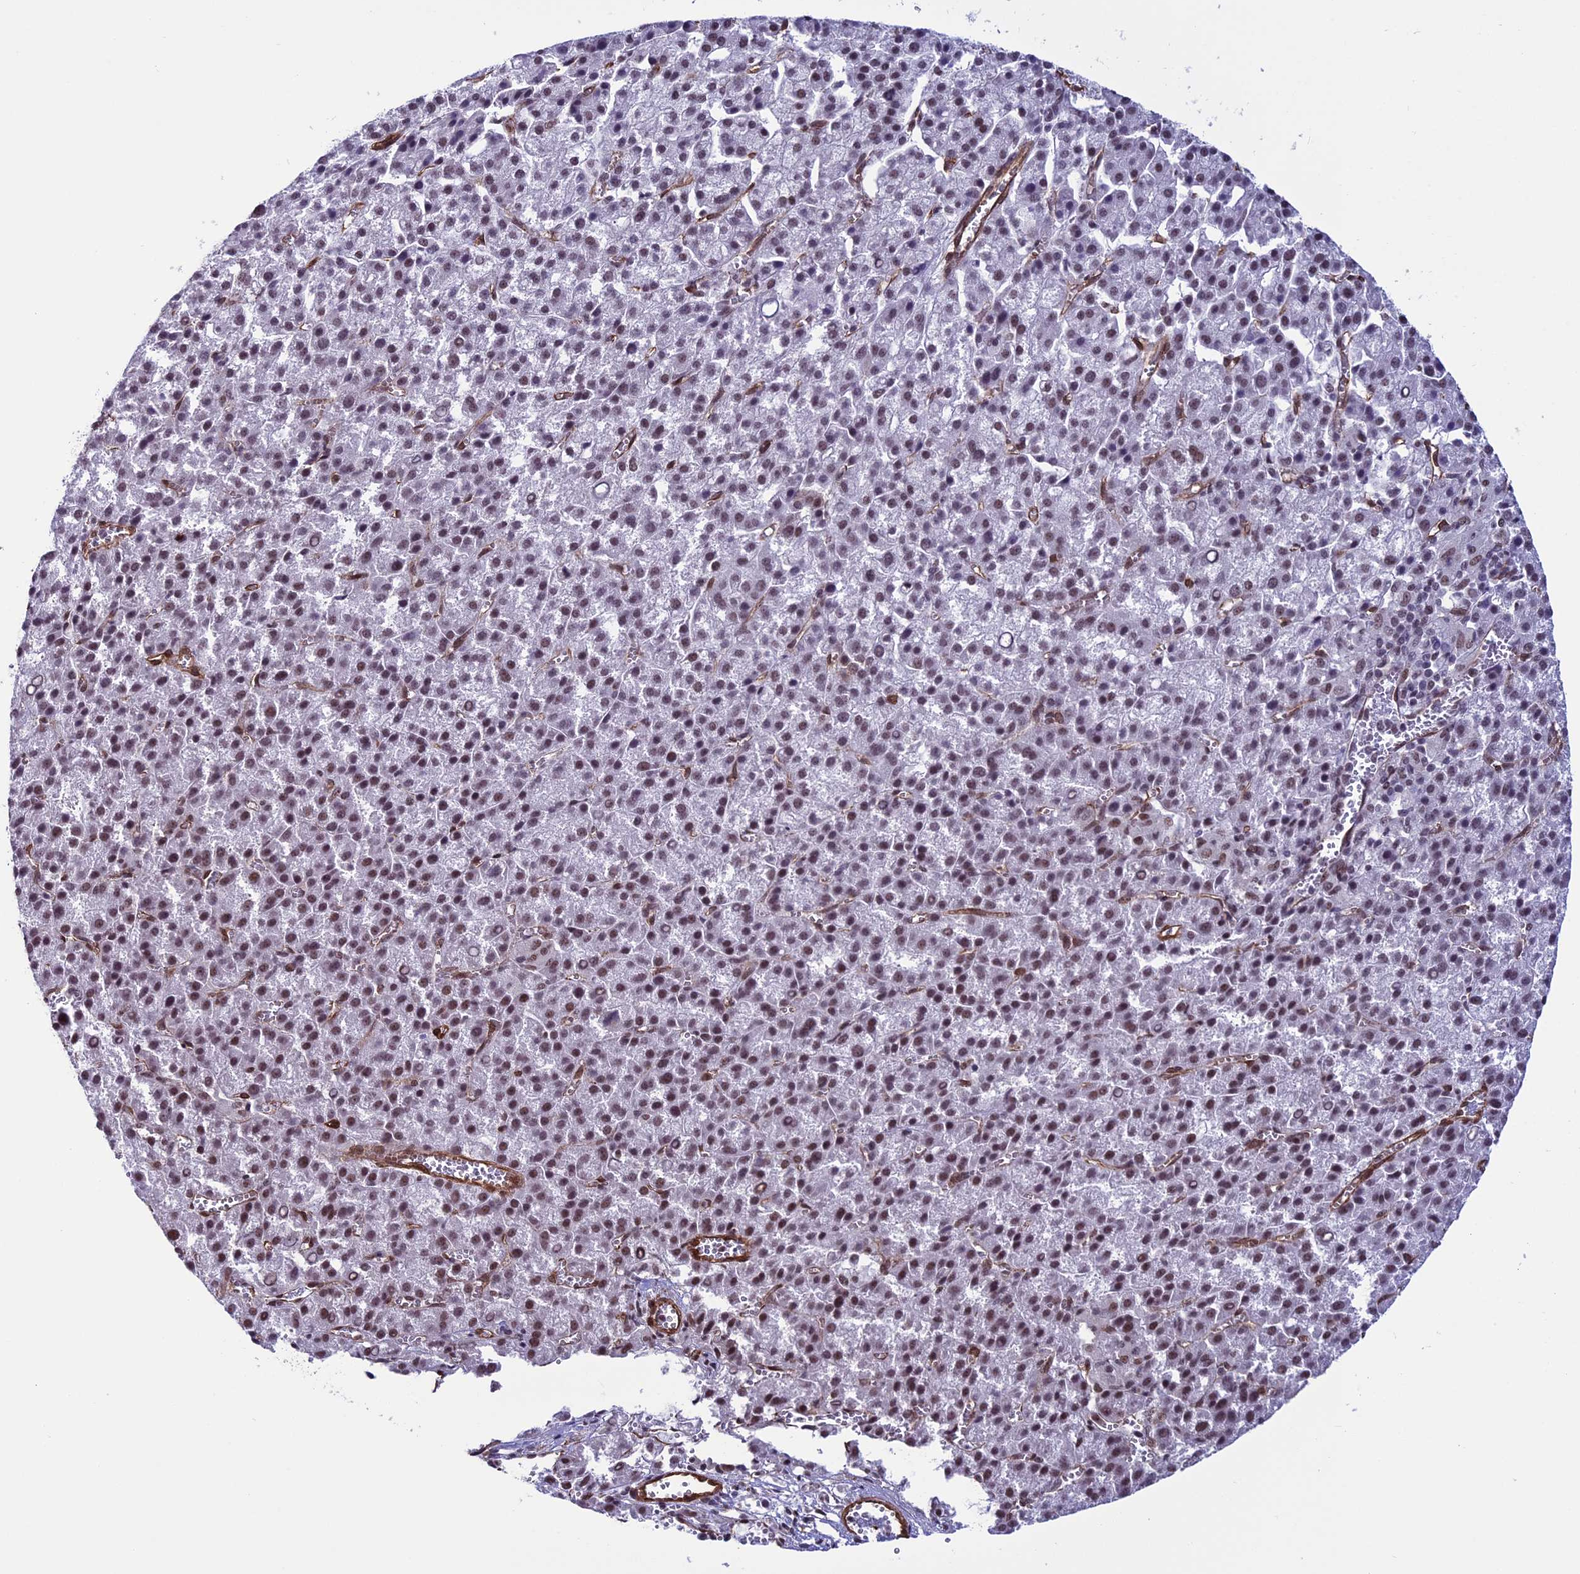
{"staining": {"intensity": "moderate", "quantity": "25%-75%", "location": "nuclear"}, "tissue": "liver cancer", "cell_type": "Tumor cells", "image_type": "cancer", "snomed": [{"axis": "morphology", "description": "Carcinoma, Hepatocellular, NOS"}, {"axis": "topography", "description": "Liver"}], "caption": "There is medium levels of moderate nuclear expression in tumor cells of hepatocellular carcinoma (liver), as demonstrated by immunohistochemical staining (brown color).", "gene": "MPHOSPH8", "patient": {"sex": "female", "age": 58}}